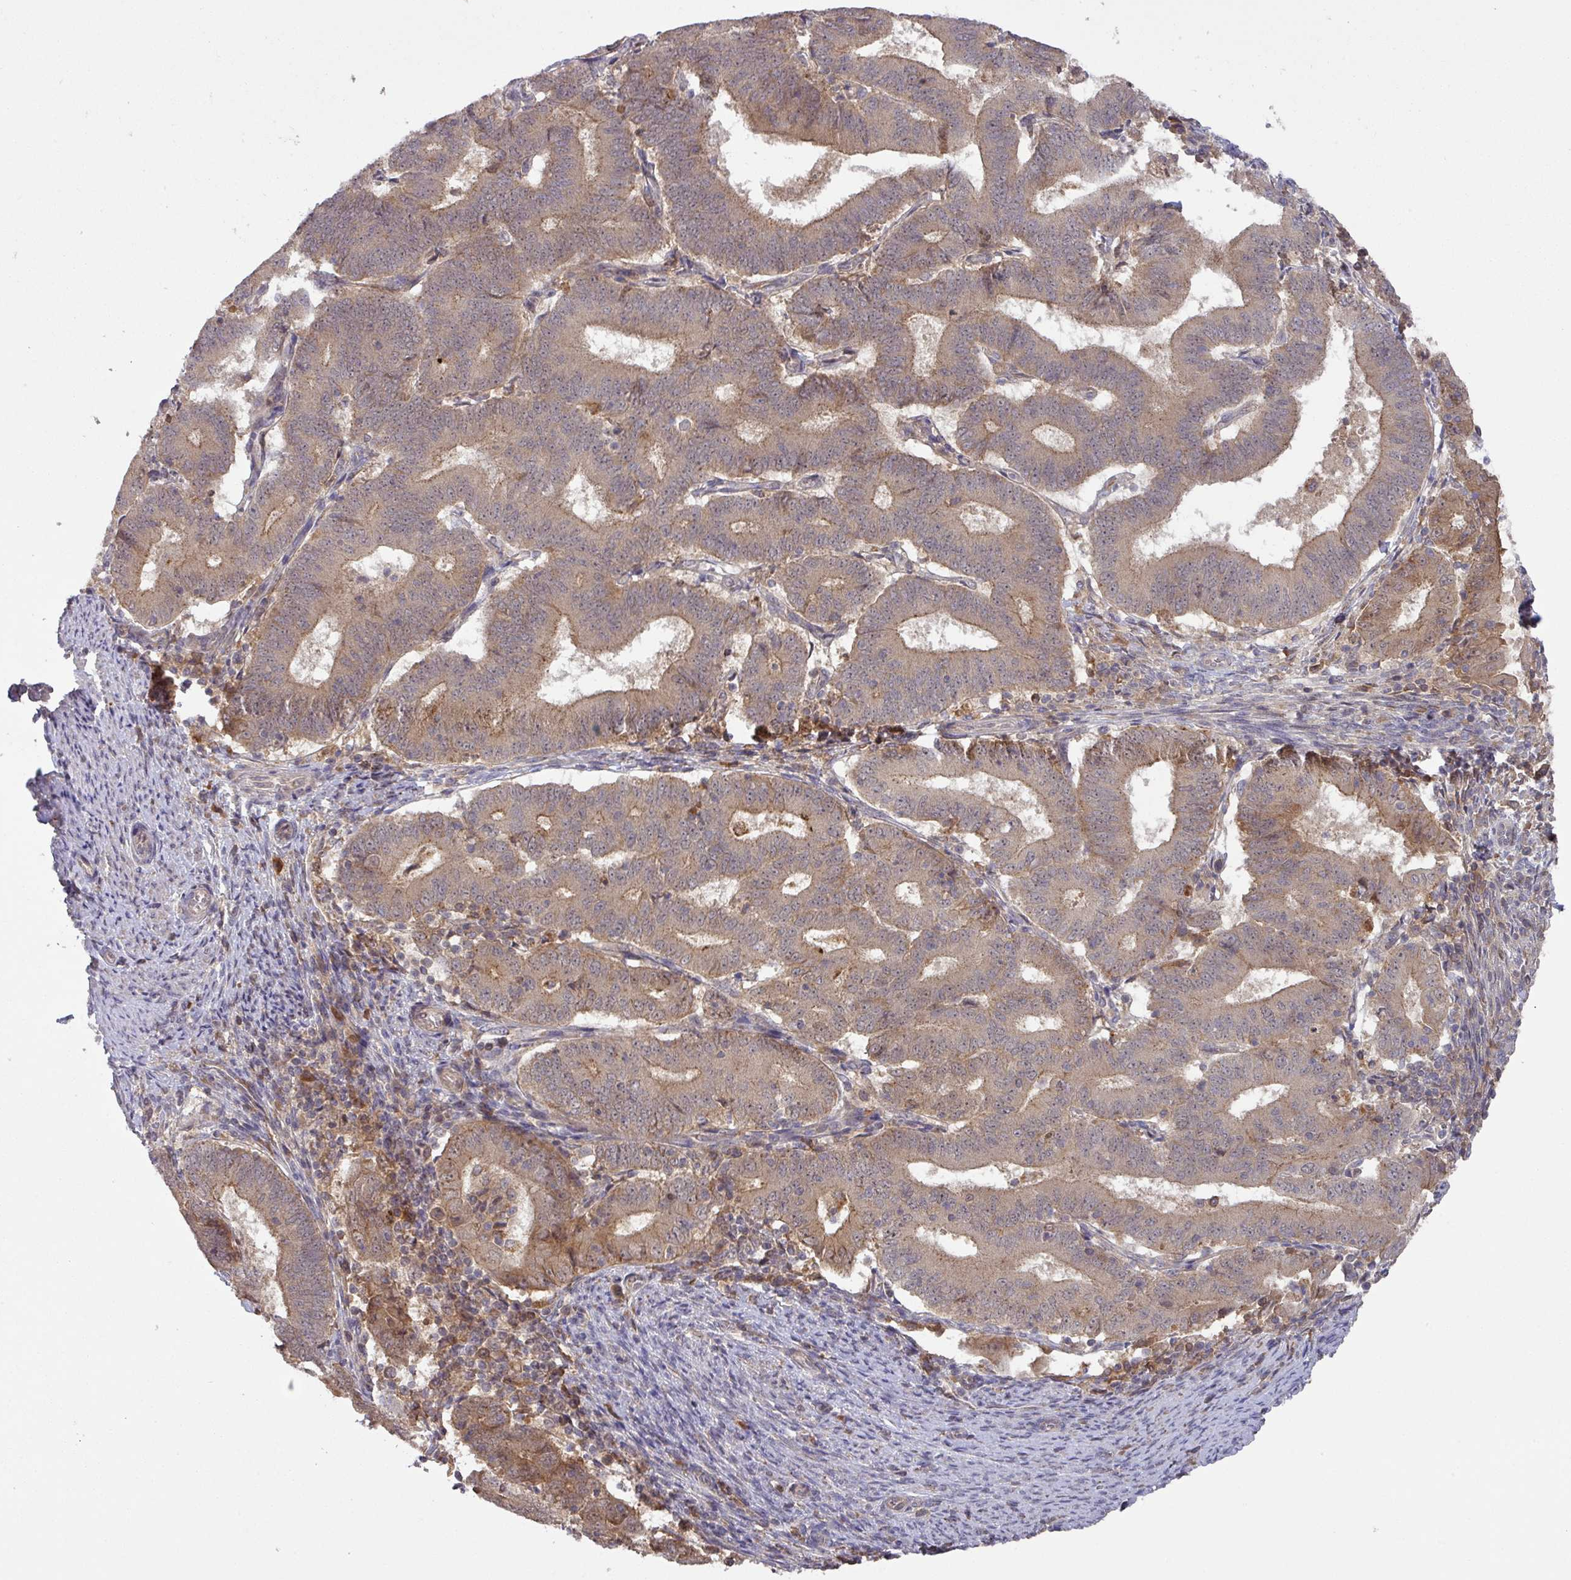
{"staining": {"intensity": "moderate", "quantity": ">75%", "location": "cytoplasmic/membranous"}, "tissue": "endometrial cancer", "cell_type": "Tumor cells", "image_type": "cancer", "snomed": [{"axis": "morphology", "description": "Adenocarcinoma, NOS"}, {"axis": "topography", "description": "Endometrium"}], "caption": "Immunohistochemistry (IHC) (DAB) staining of adenocarcinoma (endometrial) shows moderate cytoplasmic/membranous protein expression in approximately >75% of tumor cells.", "gene": "CCDC121", "patient": {"sex": "female", "age": 70}}